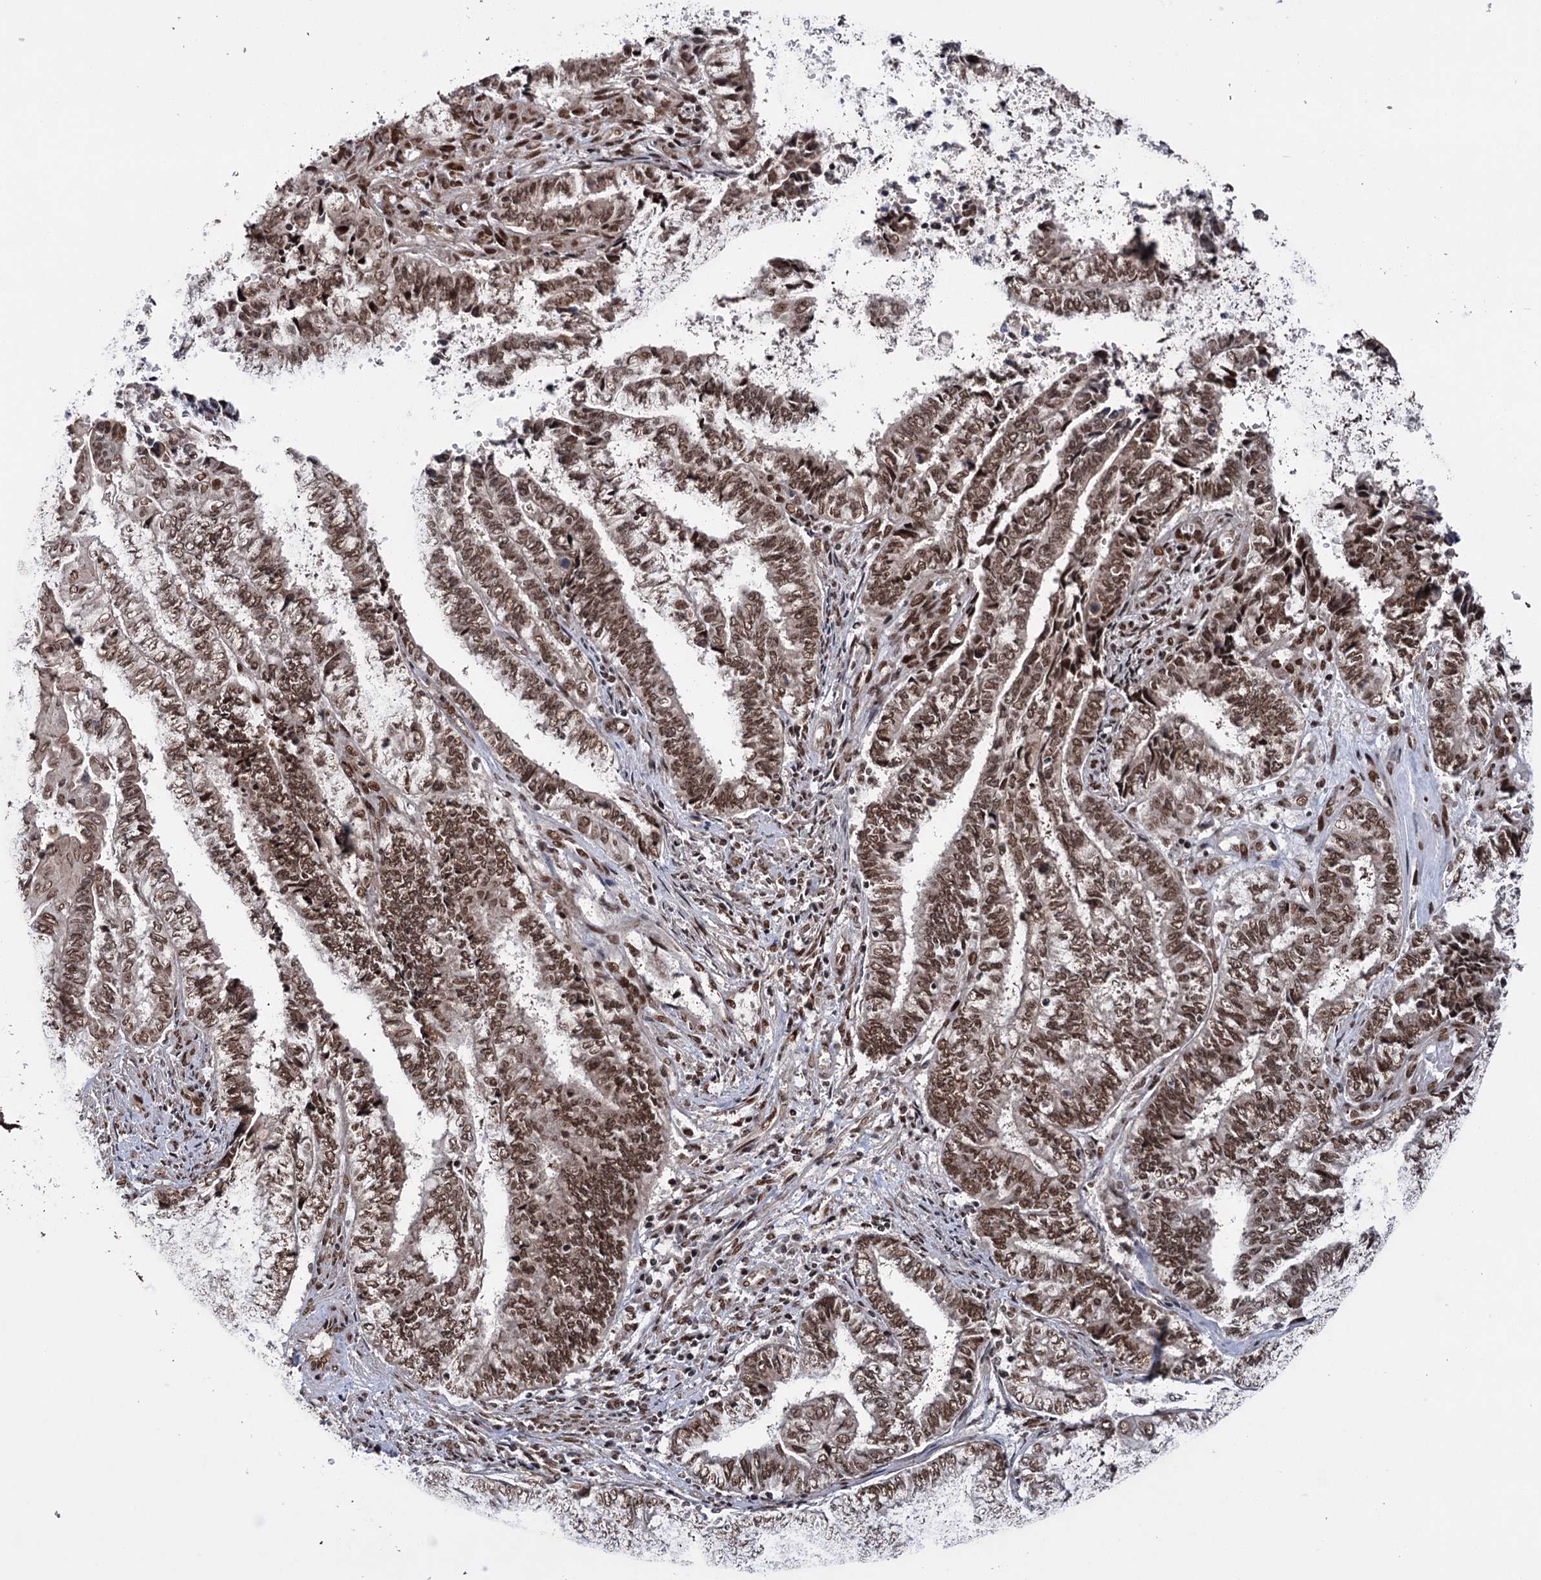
{"staining": {"intensity": "moderate", "quantity": ">75%", "location": "nuclear"}, "tissue": "endometrial cancer", "cell_type": "Tumor cells", "image_type": "cancer", "snomed": [{"axis": "morphology", "description": "Adenocarcinoma, NOS"}, {"axis": "topography", "description": "Uterus"}, {"axis": "topography", "description": "Endometrium"}], "caption": "Approximately >75% of tumor cells in endometrial adenocarcinoma exhibit moderate nuclear protein positivity as visualized by brown immunohistochemical staining.", "gene": "MAML1", "patient": {"sex": "female", "age": 70}}